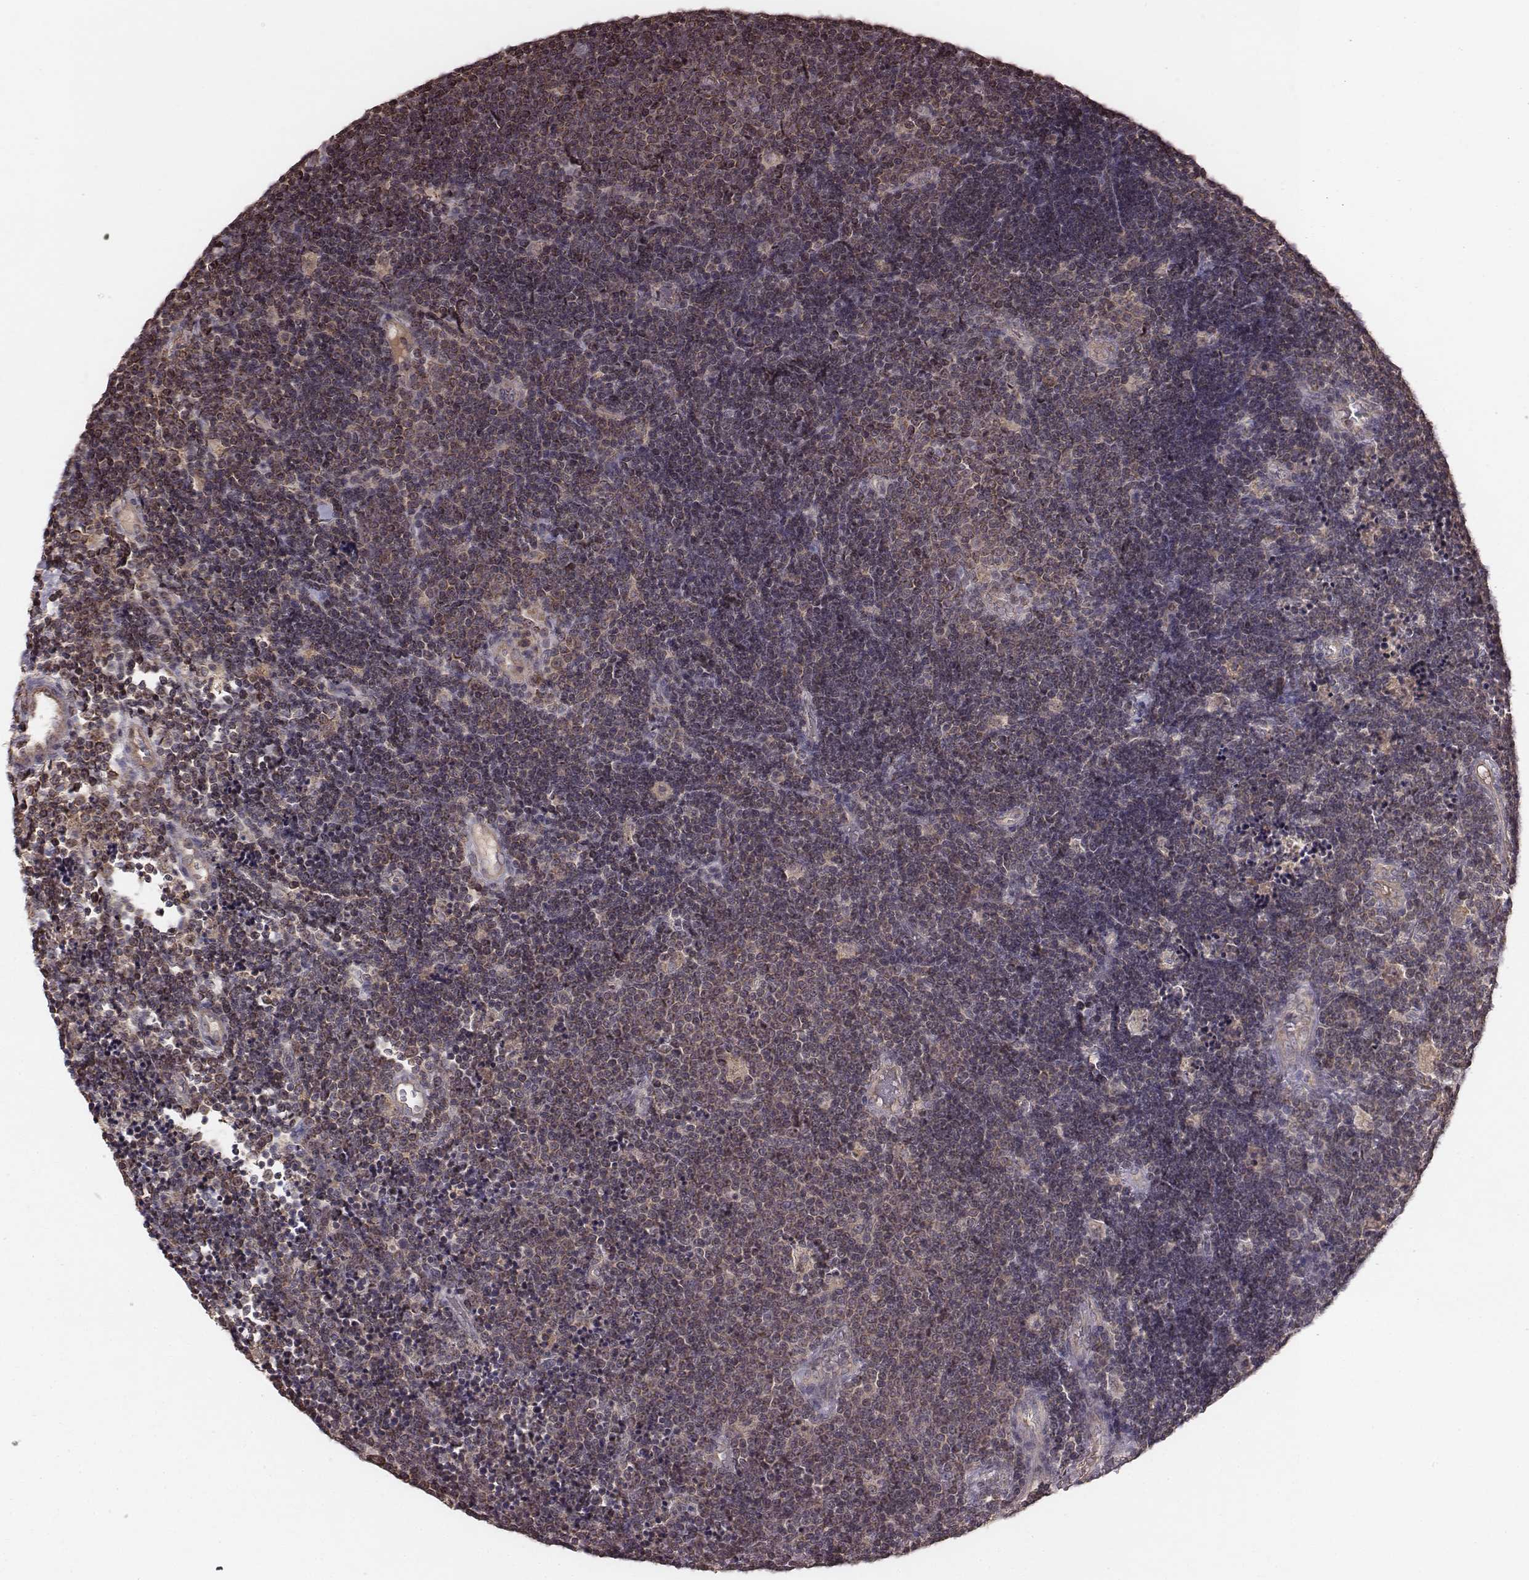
{"staining": {"intensity": "moderate", "quantity": ">75%", "location": "cytoplasmic/membranous"}, "tissue": "lymphoma", "cell_type": "Tumor cells", "image_type": "cancer", "snomed": [{"axis": "morphology", "description": "Malignant lymphoma, non-Hodgkin's type, Low grade"}, {"axis": "topography", "description": "Brain"}], "caption": "Tumor cells show medium levels of moderate cytoplasmic/membranous staining in about >75% of cells in human lymphoma. The staining was performed using DAB (3,3'-diaminobenzidine) to visualize the protein expression in brown, while the nuclei were stained in blue with hematoxylin (Magnification: 20x).", "gene": "PDCD2L", "patient": {"sex": "female", "age": 66}}